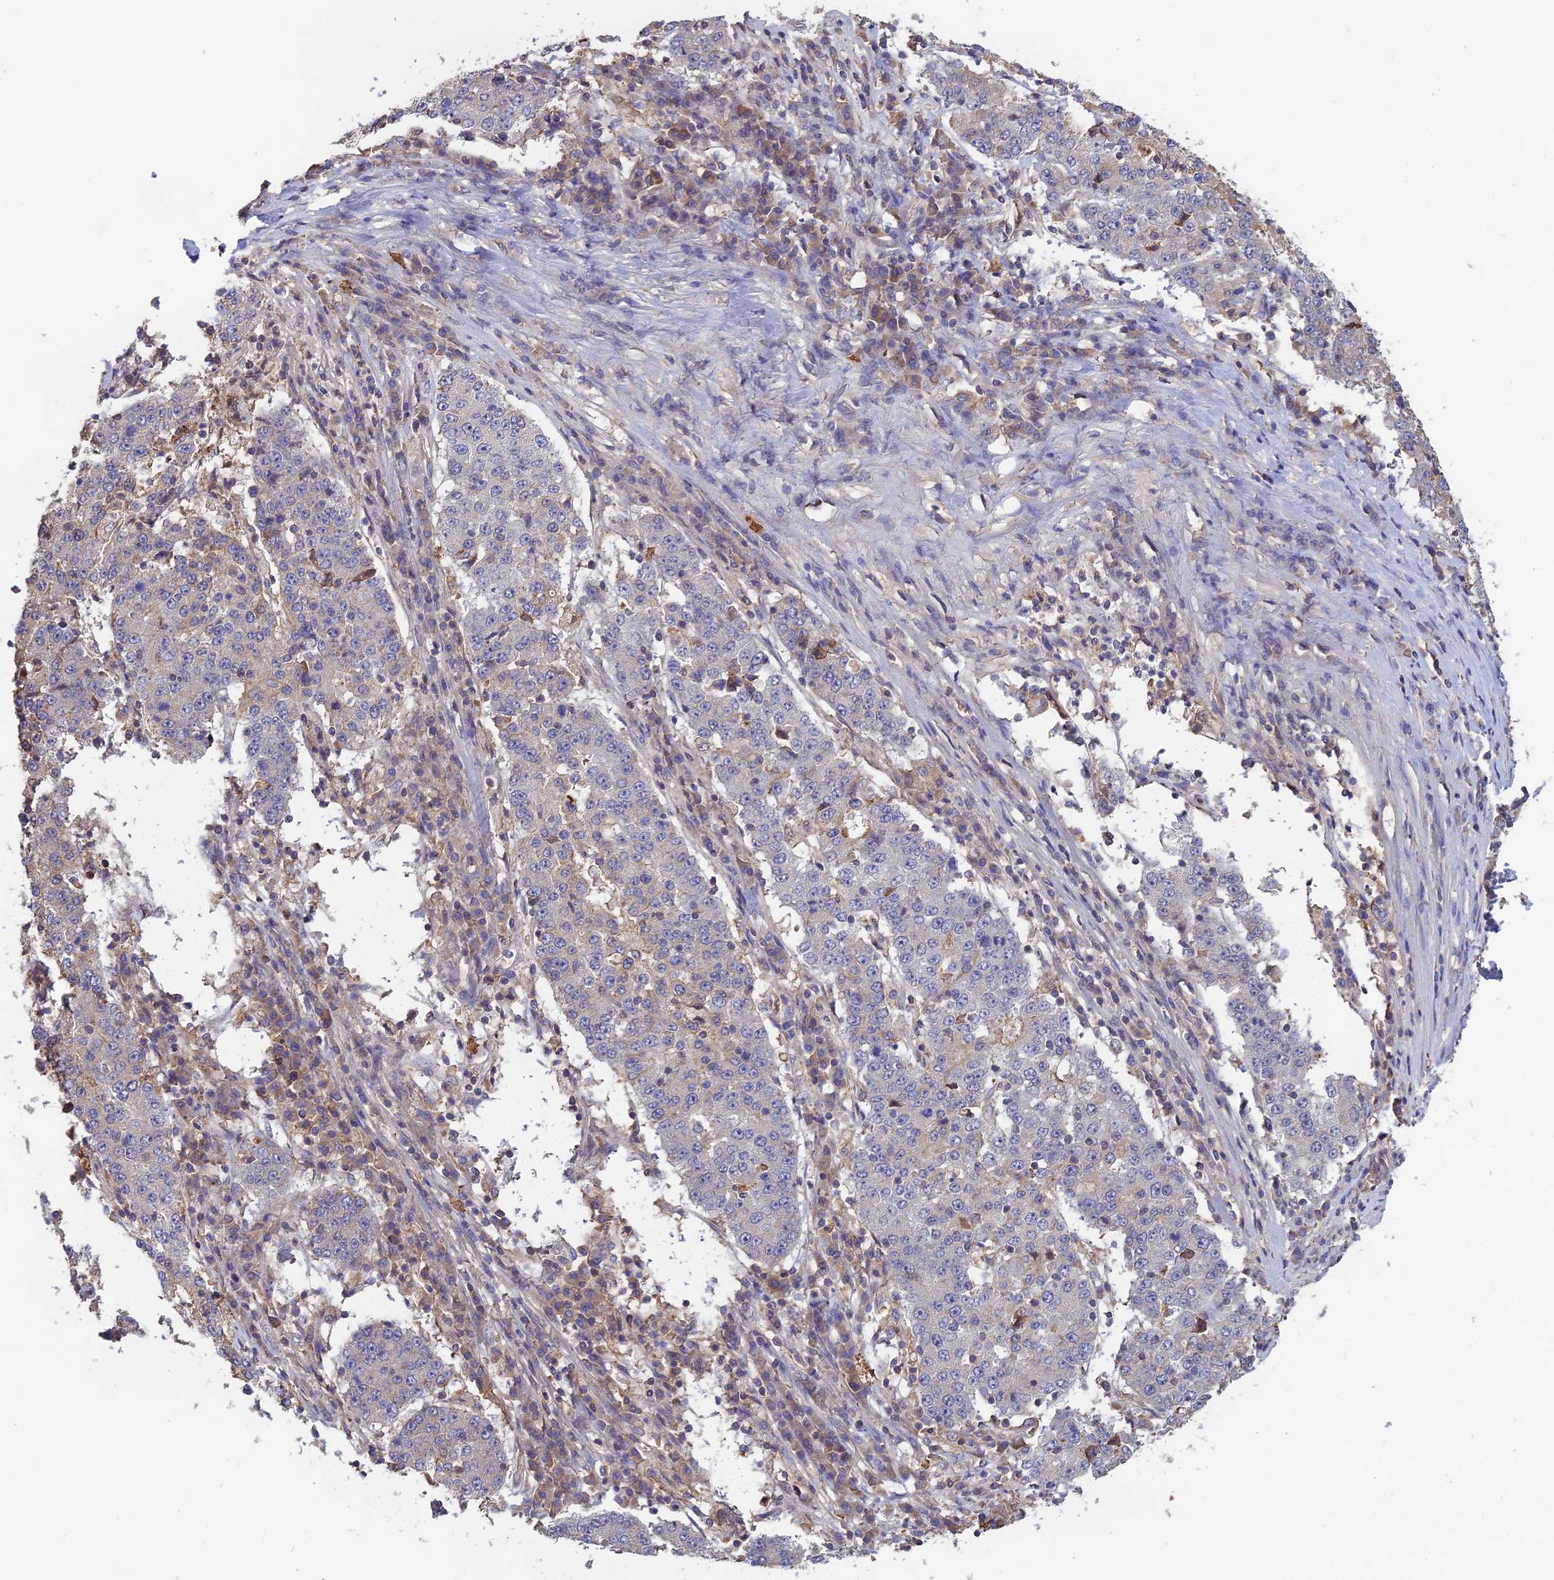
{"staining": {"intensity": "negative", "quantity": "none", "location": "none"}, "tissue": "stomach cancer", "cell_type": "Tumor cells", "image_type": "cancer", "snomed": [{"axis": "morphology", "description": "Adenocarcinoma, NOS"}, {"axis": "topography", "description": "Stomach"}], "caption": "A micrograph of stomach cancer (adenocarcinoma) stained for a protein displays no brown staining in tumor cells.", "gene": "GALR2", "patient": {"sex": "male", "age": 59}}